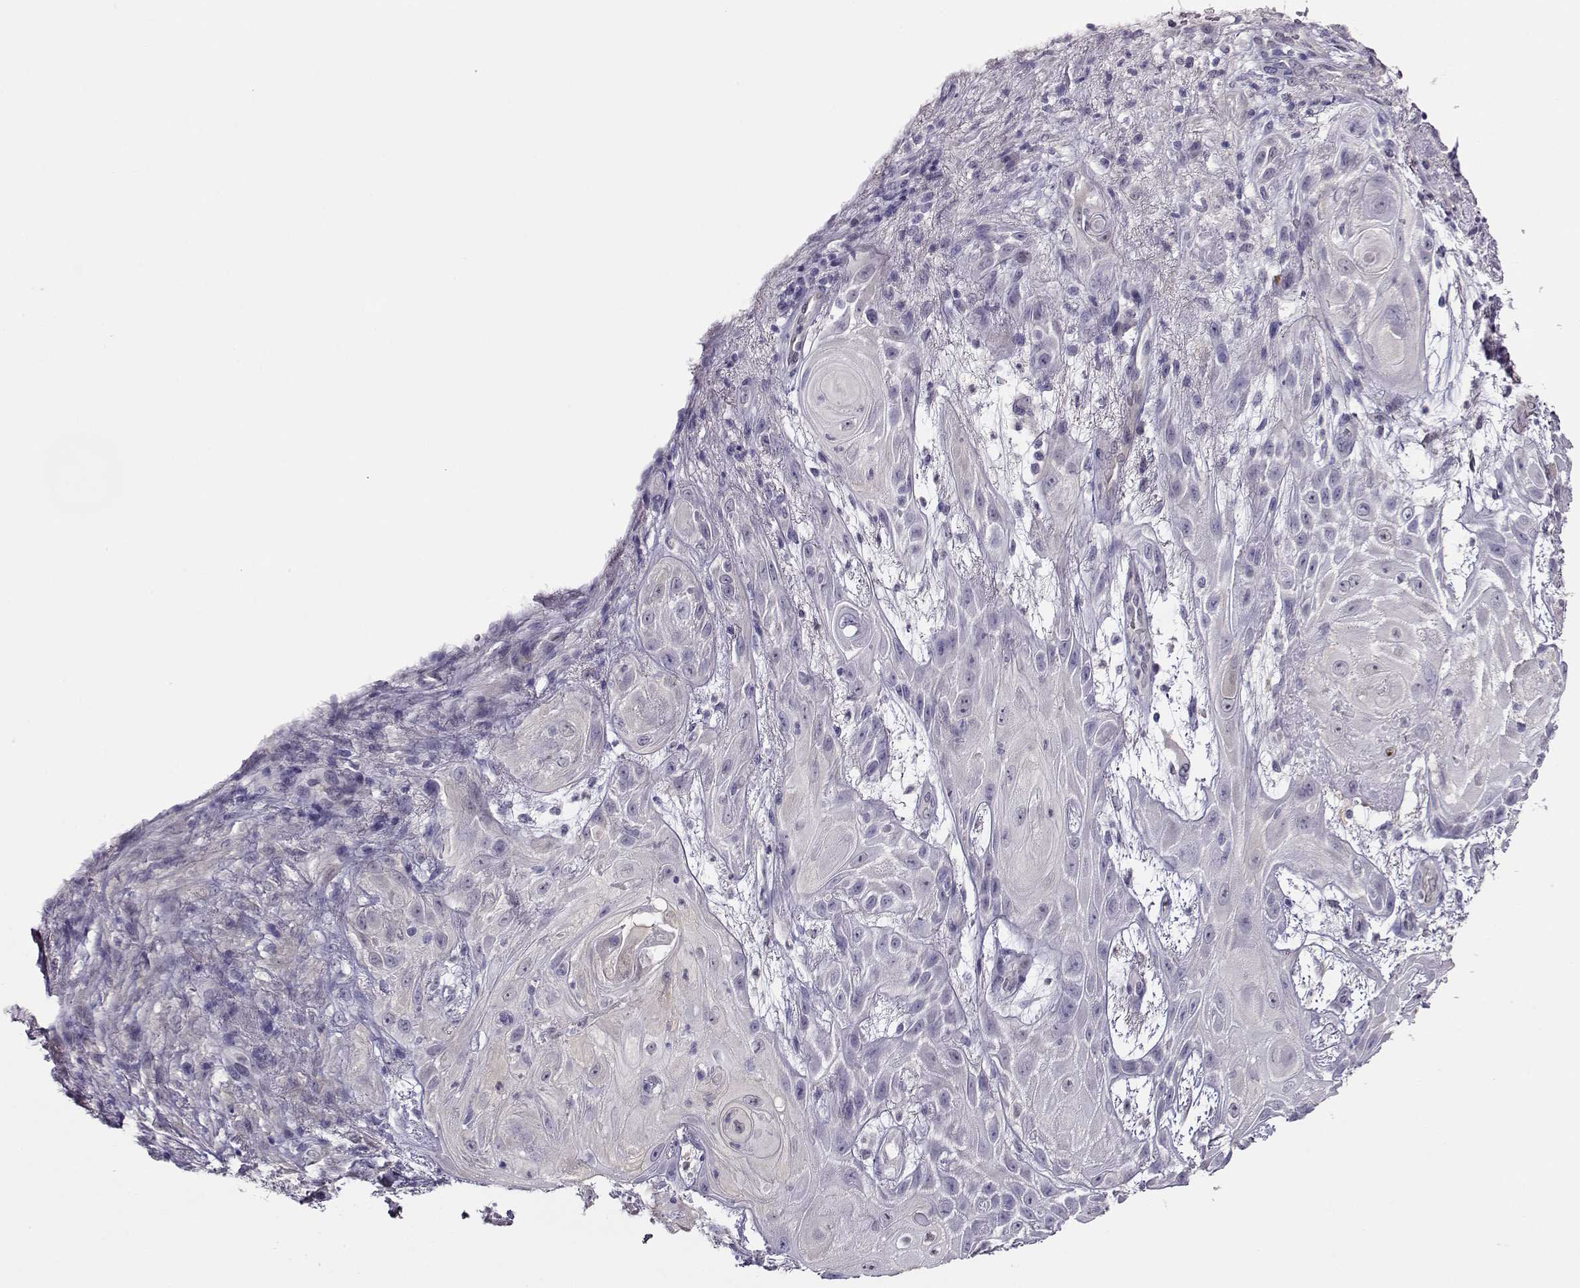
{"staining": {"intensity": "negative", "quantity": "none", "location": "none"}, "tissue": "skin cancer", "cell_type": "Tumor cells", "image_type": "cancer", "snomed": [{"axis": "morphology", "description": "Squamous cell carcinoma, NOS"}, {"axis": "topography", "description": "Skin"}], "caption": "High magnification brightfield microscopy of skin cancer (squamous cell carcinoma) stained with DAB (3,3'-diaminobenzidine) (brown) and counterstained with hematoxylin (blue): tumor cells show no significant expression.", "gene": "CCR8", "patient": {"sex": "male", "age": 62}}